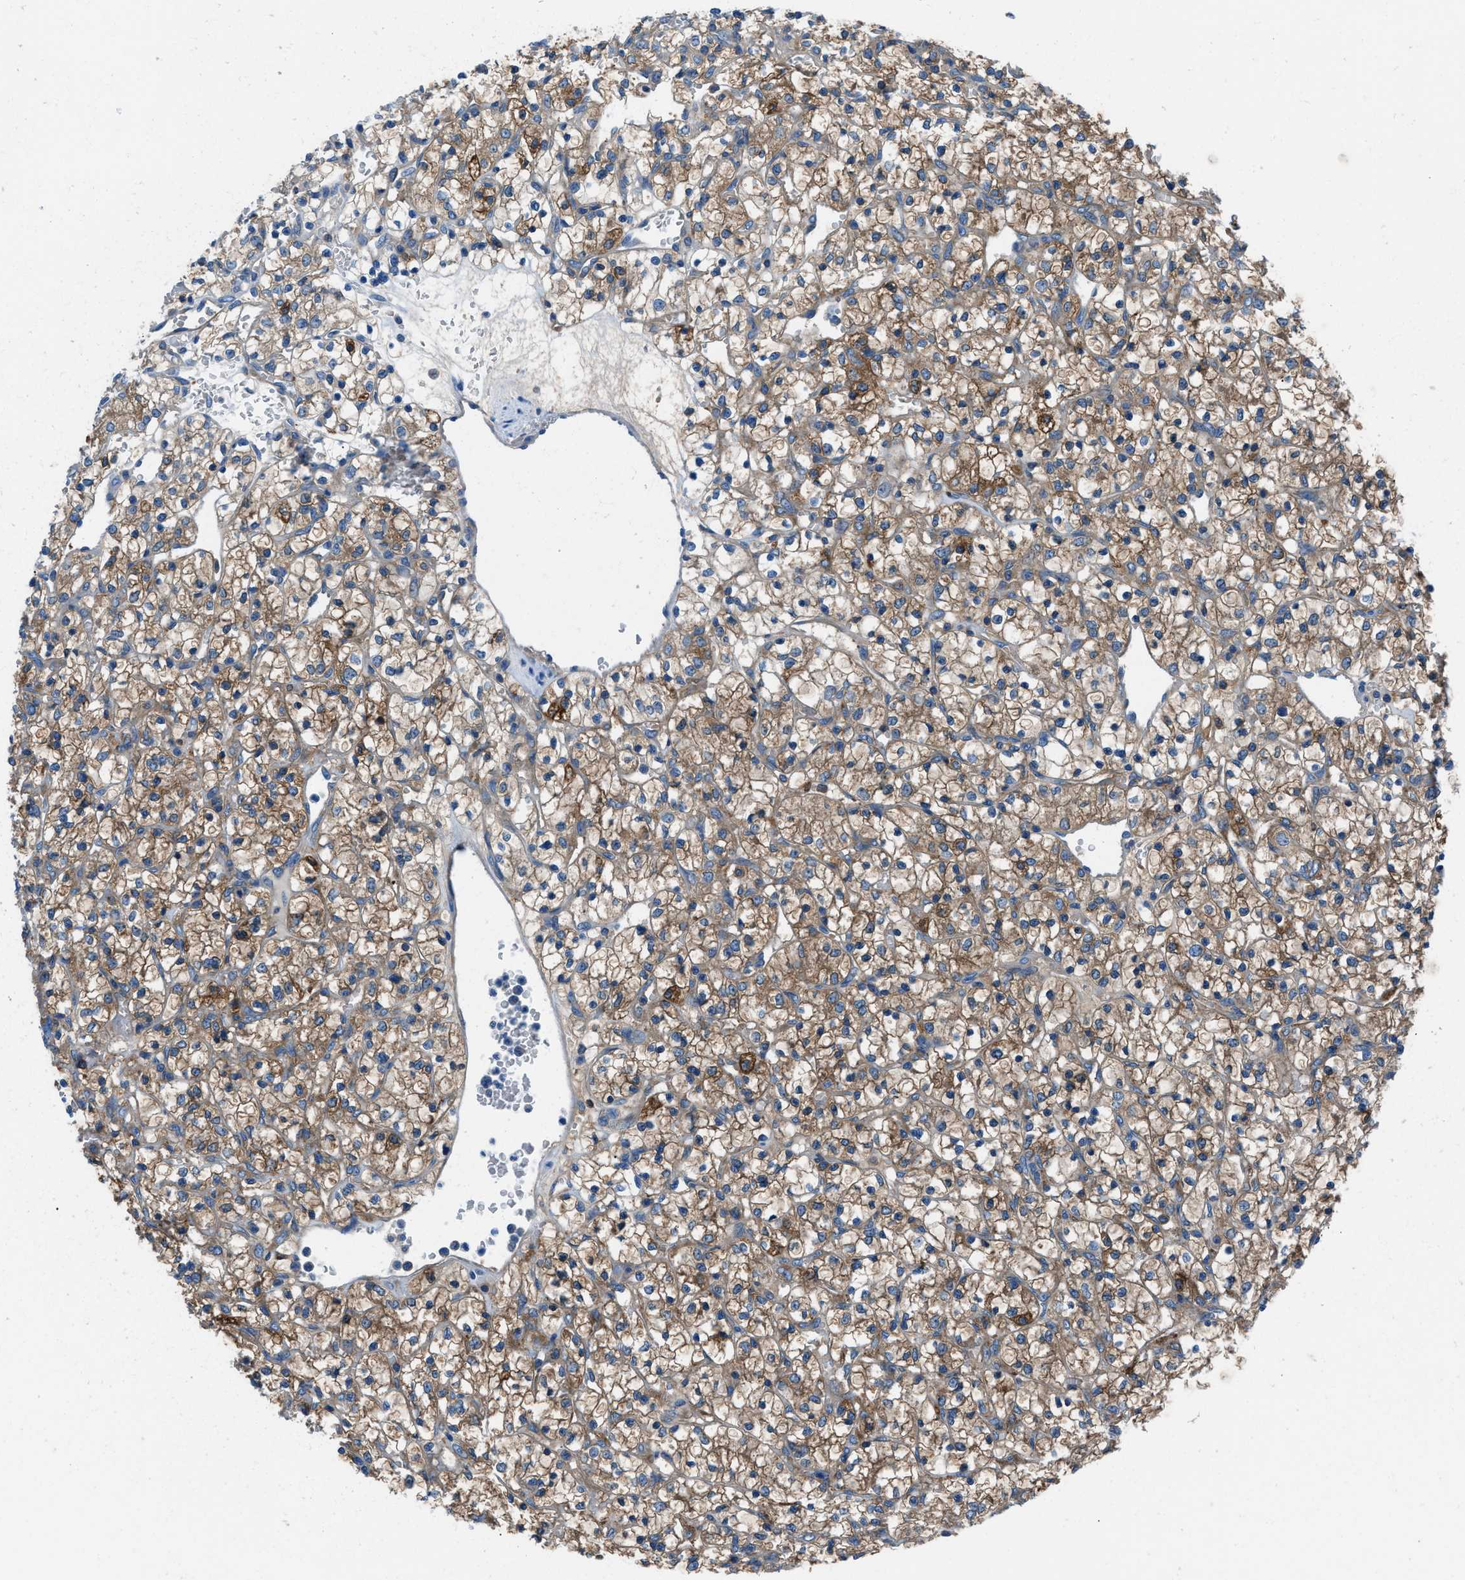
{"staining": {"intensity": "moderate", "quantity": ">75%", "location": "cytoplasmic/membranous"}, "tissue": "renal cancer", "cell_type": "Tumor cells", "image_type": "cancer", "snomed": [{"axis": "morphology", "description": "Adenocarcinoma, NOS"}, {"axis": "topography", "description": "Kidney"}], "caption": "Approximately >75% of tumor cells in human adenocarcinoma (renal) show moderate cytoplasmic/membranous protein staining as visualized by brown immunohistochemical staining.", "gene": "SARS1", "patient": {"sex": "female", "age": 69}}